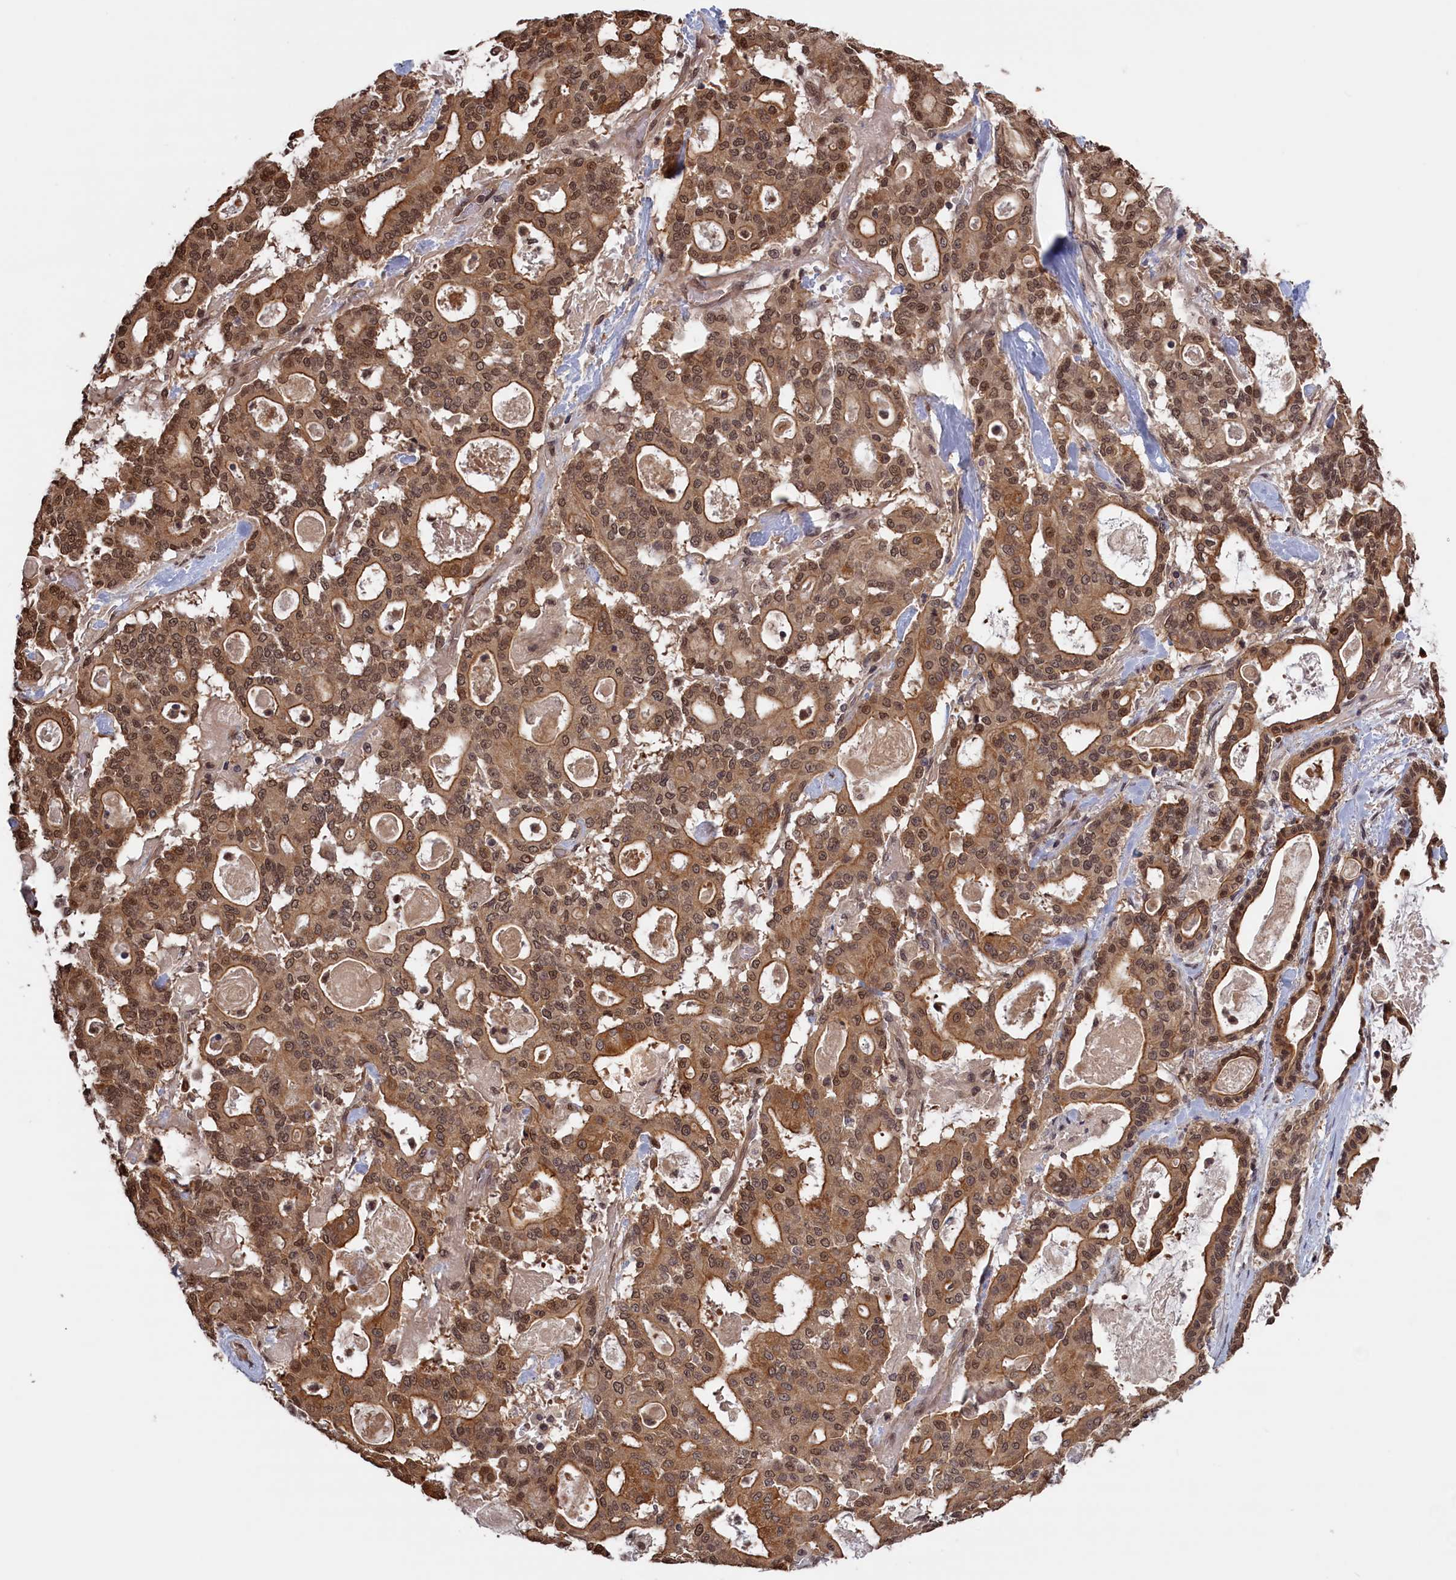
{"staining": {"intensity": "moderate", "quantity": ">75%", "location": "cytoplasmic/membranous,nuclear"}, "tissue": "pancreatic cancer", "cell_type": "Tumor cells", "image_type": "cancer", "snomed": [{"axis": "morphology", "description": "Adenocarcinoma, NOS"}, {"axis": "topography", "description": "Pancreas"}], "caption": "Moderate cytoplasmic/membranous and nuclear protein staining is appreciated in approximately >75% of tumor cells in pancreatic cancer. (IHC, brightfield microscopy, high magnification).", "gene": "PLP2", "patient": {"sex": "male", "age": 63}}